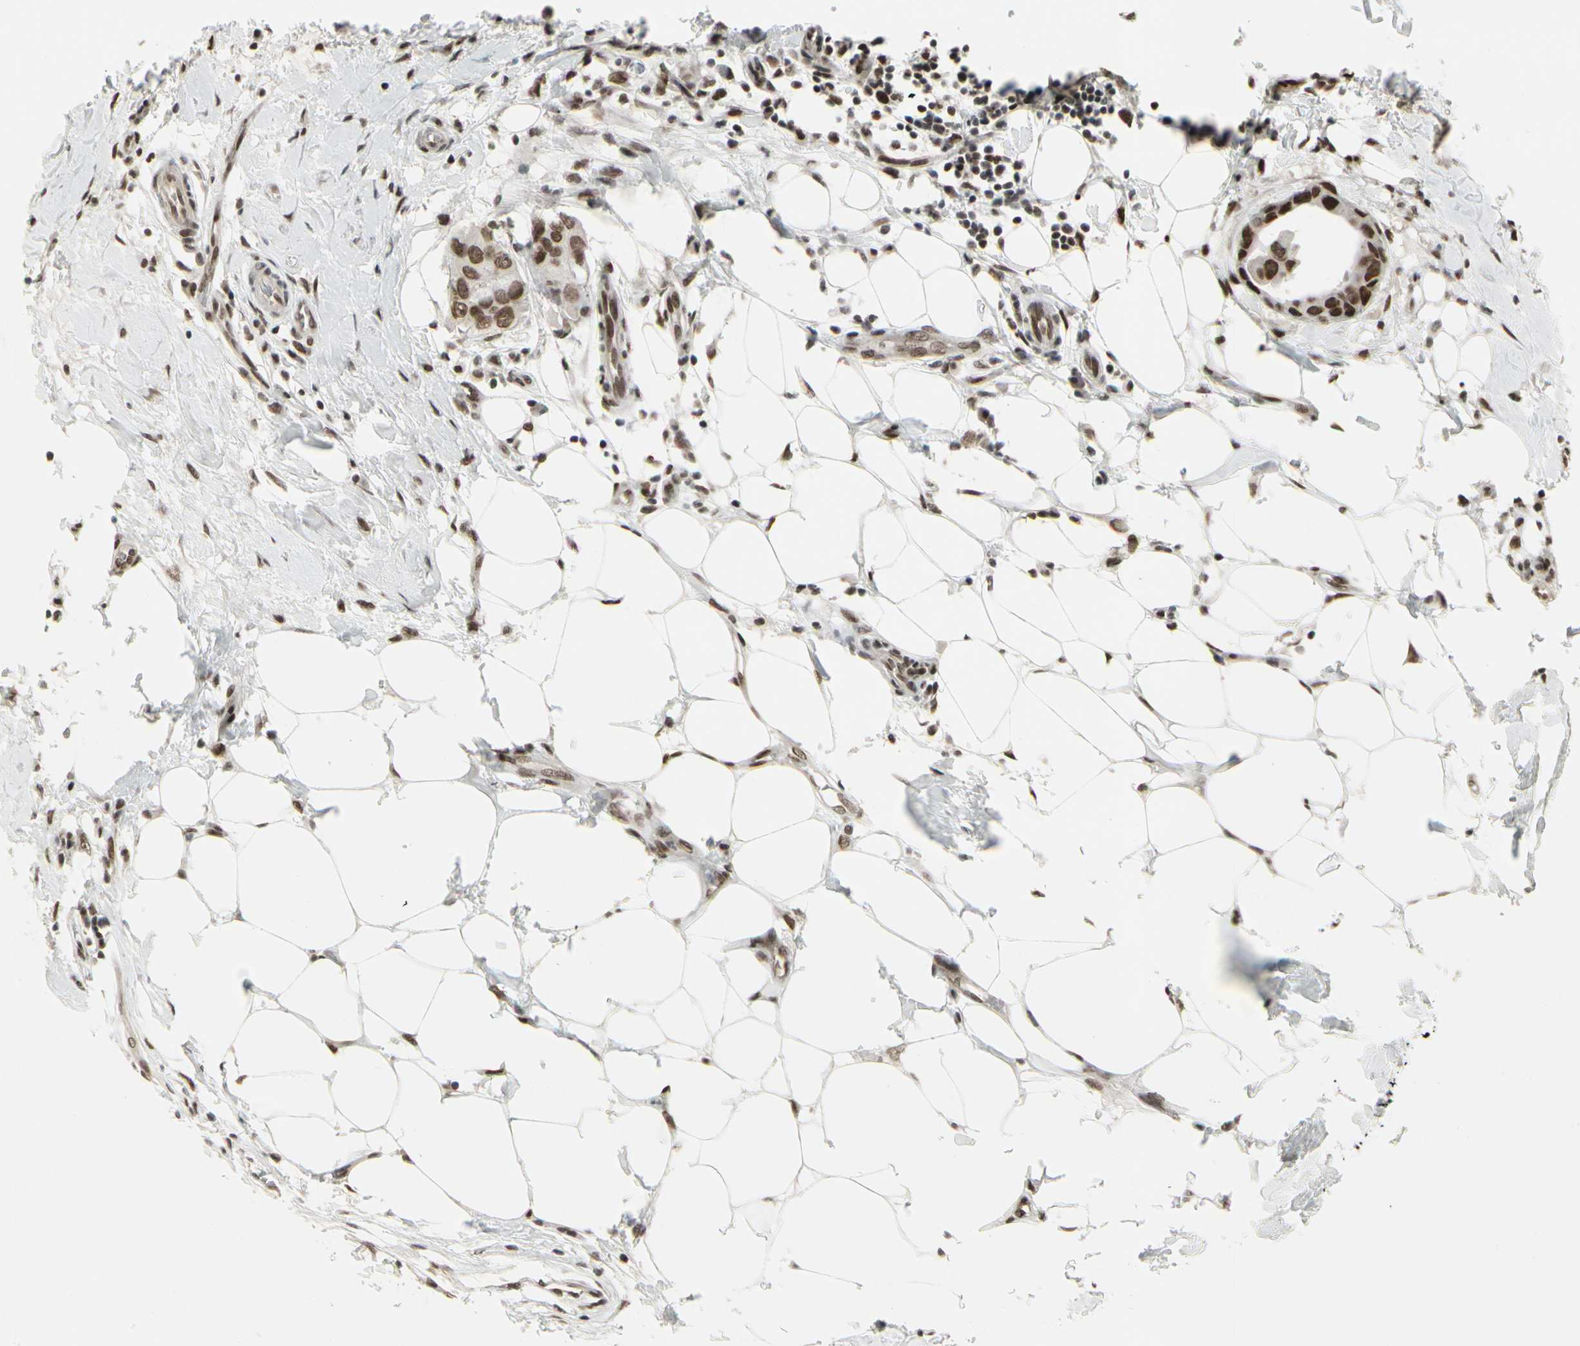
{"staining": {"intensity": "strong", "quantity": ">75%", "location": "nuclear"}, "tissue": "breast cancer", "cell_type": "Tumor cells", "image_type": "cancer", "snomed": [{"axis": "morphology", "description": "Duct carcinoma"}, {"axis": "topography", "description": "Breast"}], "caption": "Breast cancer (invasive ductal carcinoma) tissue reveals strong nuclear staining in about >75% of tumor cells", "gene": "HMG20A", "patient": {"sex": "female", "age": 40}}